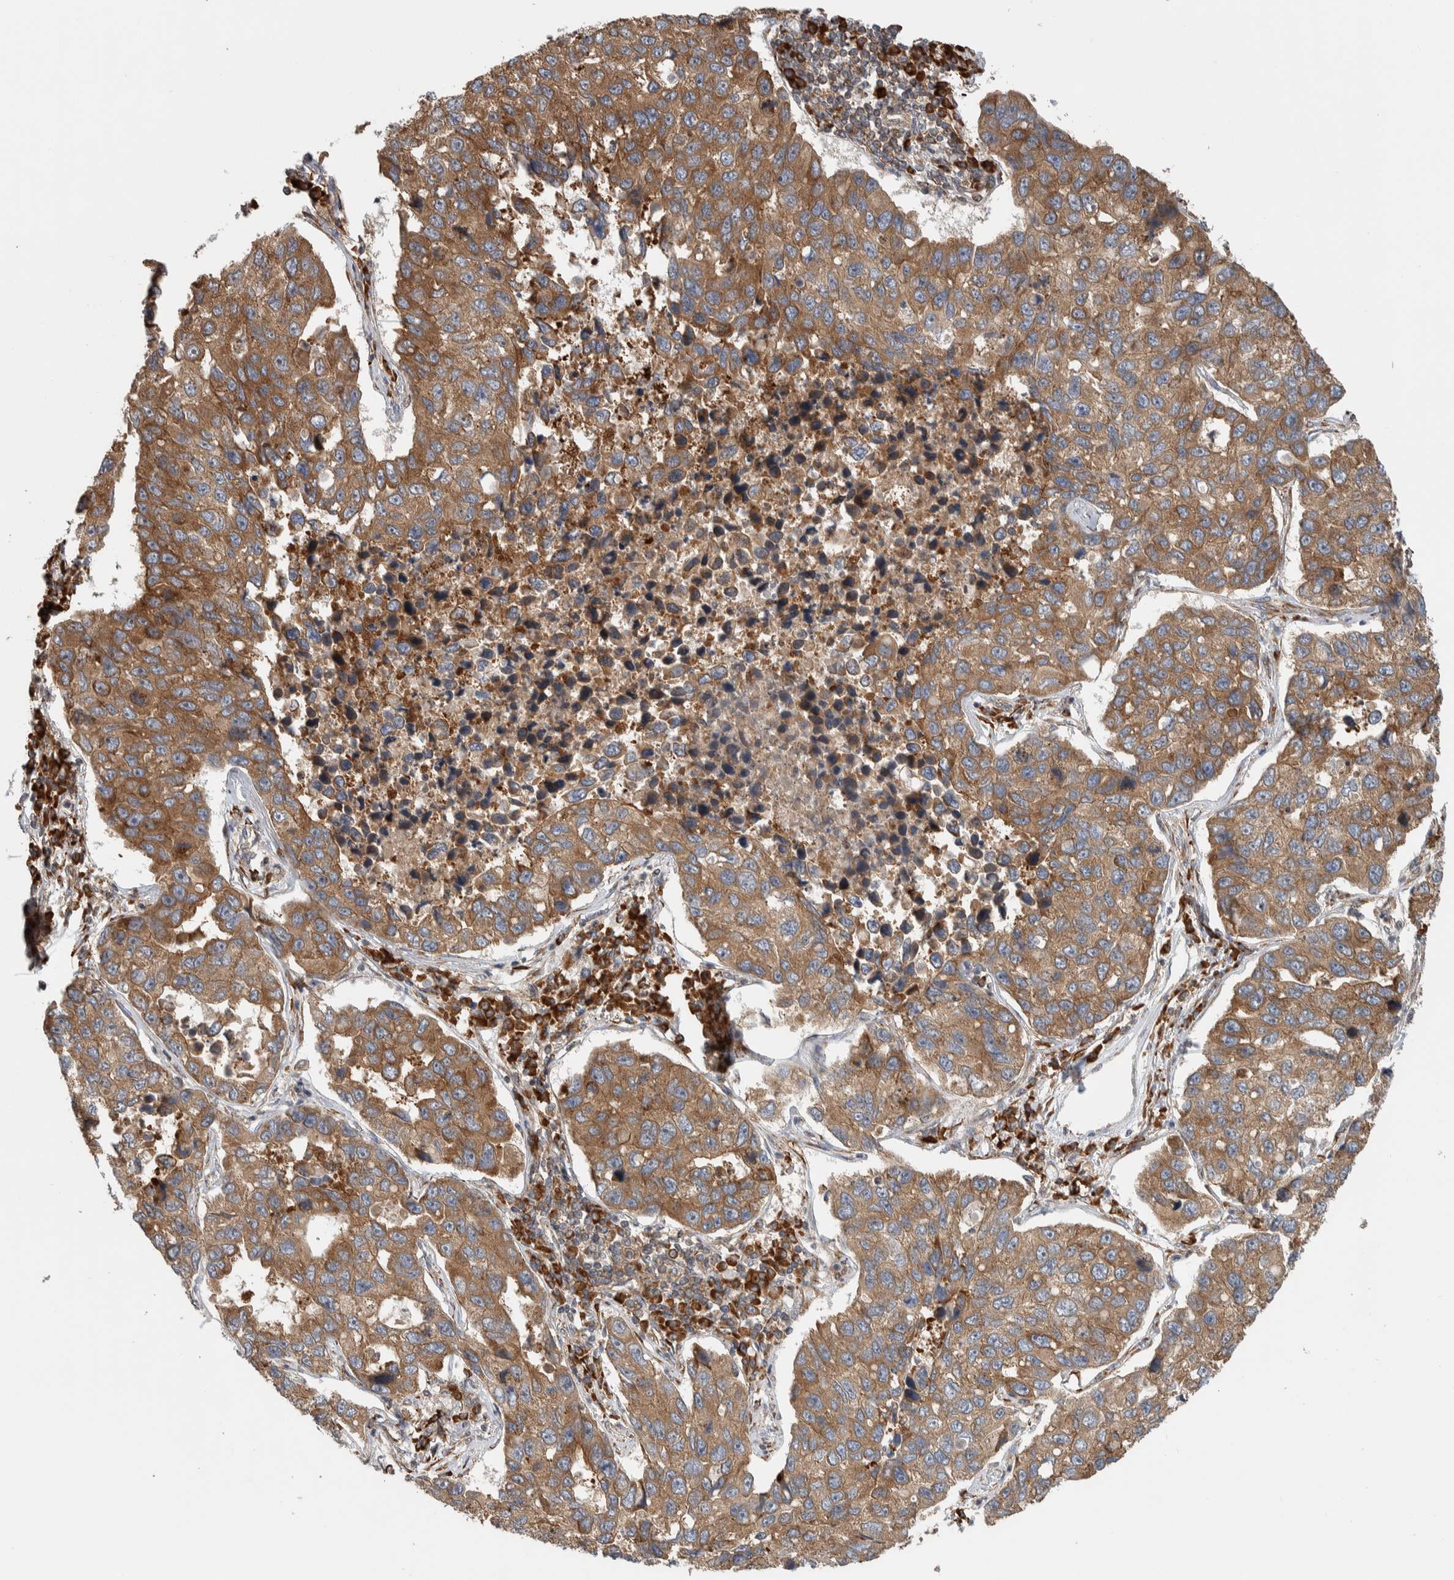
{"staining": {"intensity": "moderate", "quantity": ">75%", "location": "cytoplasmic/membranous"}, "tissue": "lung cancer", "cell_type": "Tumor cells", "image_type": "cancer", "snomed": [{"axis": "morphology", "description": "Adenocarcinoma, NOS"}, {"axis": "topography", "description": "Lung"}], "caption": "Lung adenocarcinoma stained for a protein exhibits moderate cytoplasmic/membranous positivity in tumor cells.", "gene": "EIF3H", "patient": {"sex": "male", "age": 64}}